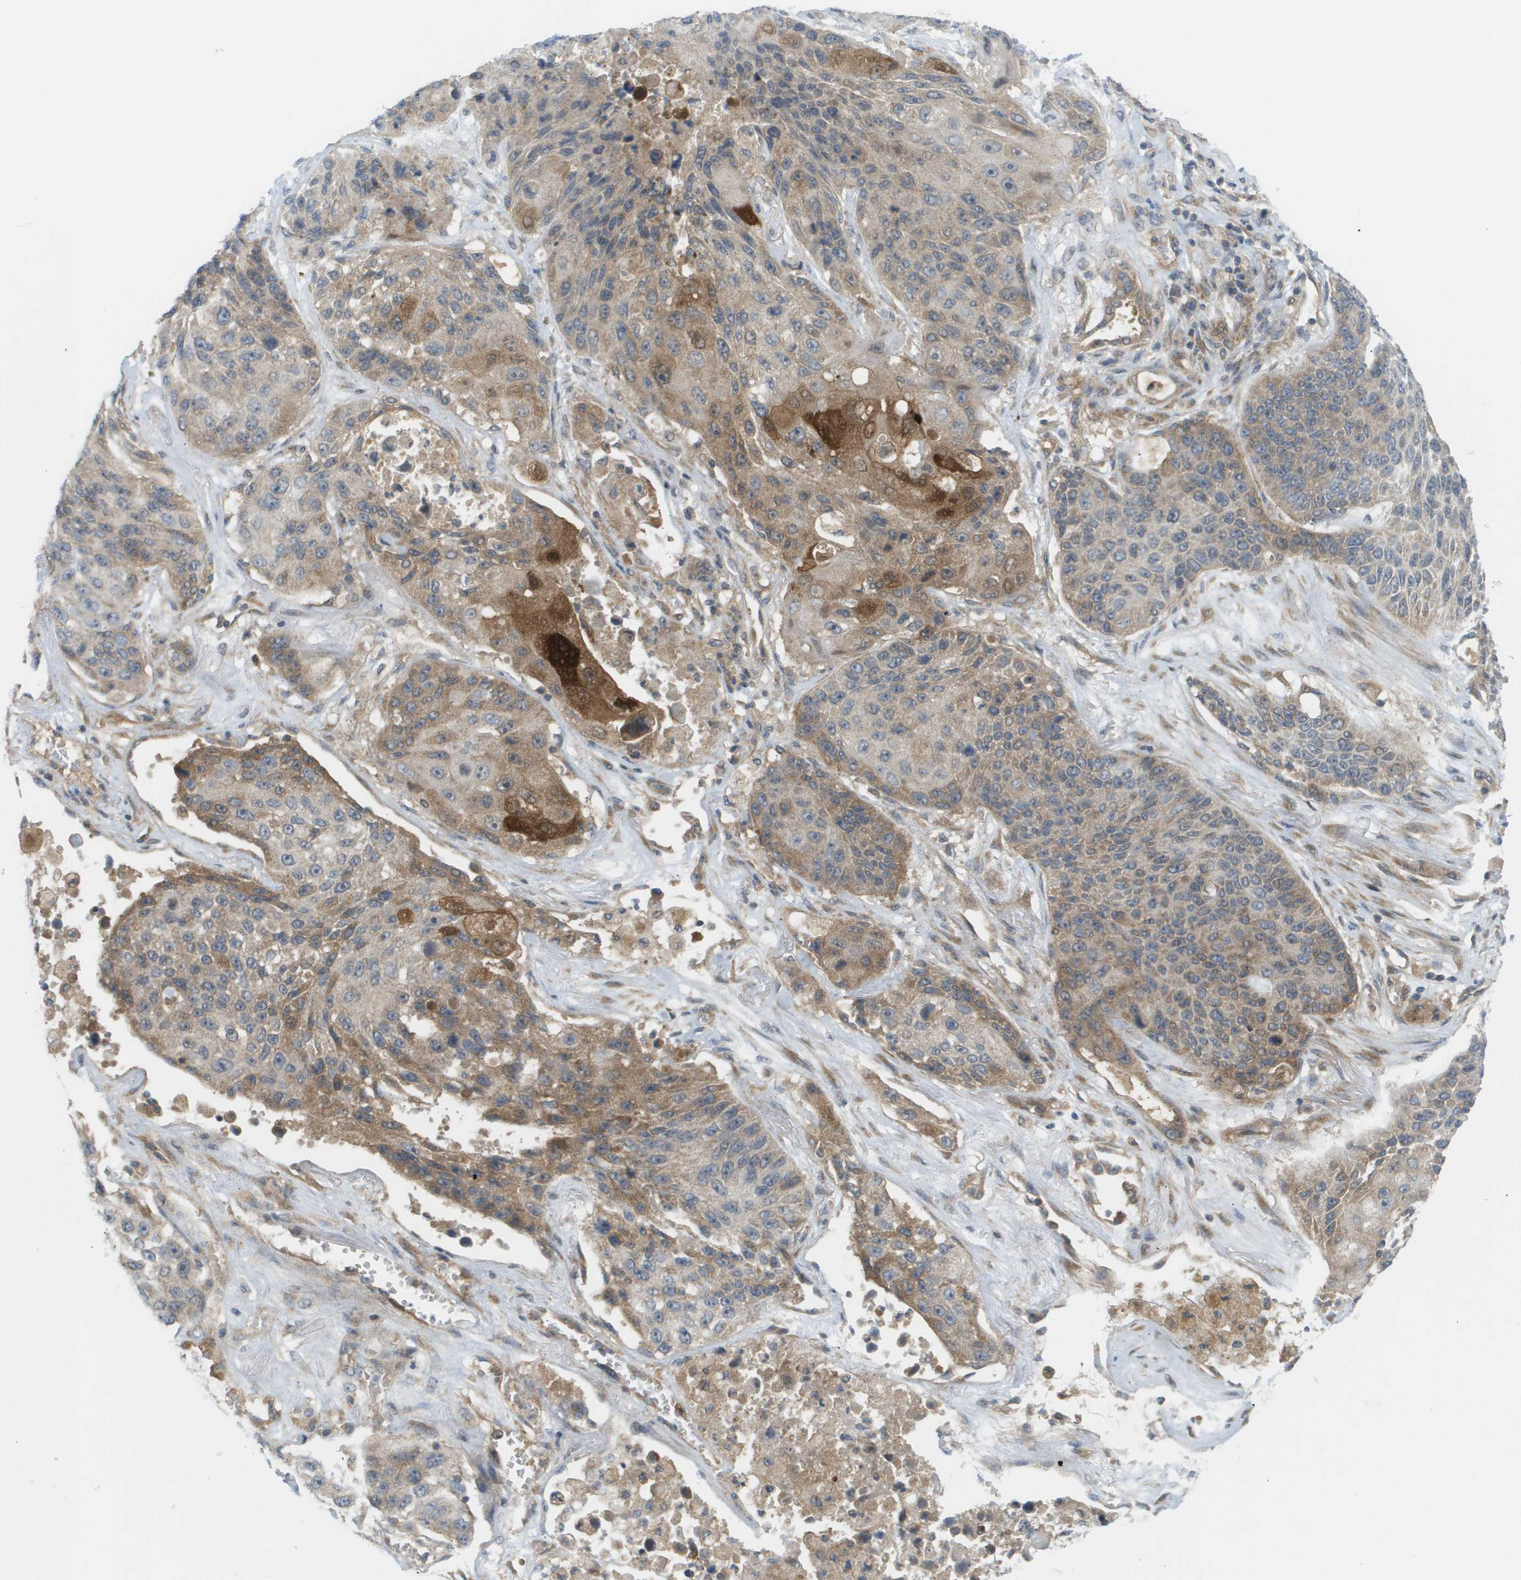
{"staining": {"intensity": "moderate", "quantity": "25%-75%", "location": "cytoplasmic/membranous"}, "tissue": "lung cancer", "cell_type": "Tumor cells", "image_type": "cancer", "snomed": [{"axis": "morphology", "description": "Squamous cell carcinoma, NOS"}, {"axis": "topography", "description": "Lung"}], "caption": "Immunohistochemical staining of human lung cancer exhibits moderate cytoplasmic/membranous protein expression in about 25%-75% of tumor cells.", "gene": "PROC", "patient": {"sex": "male", "age": 61}}